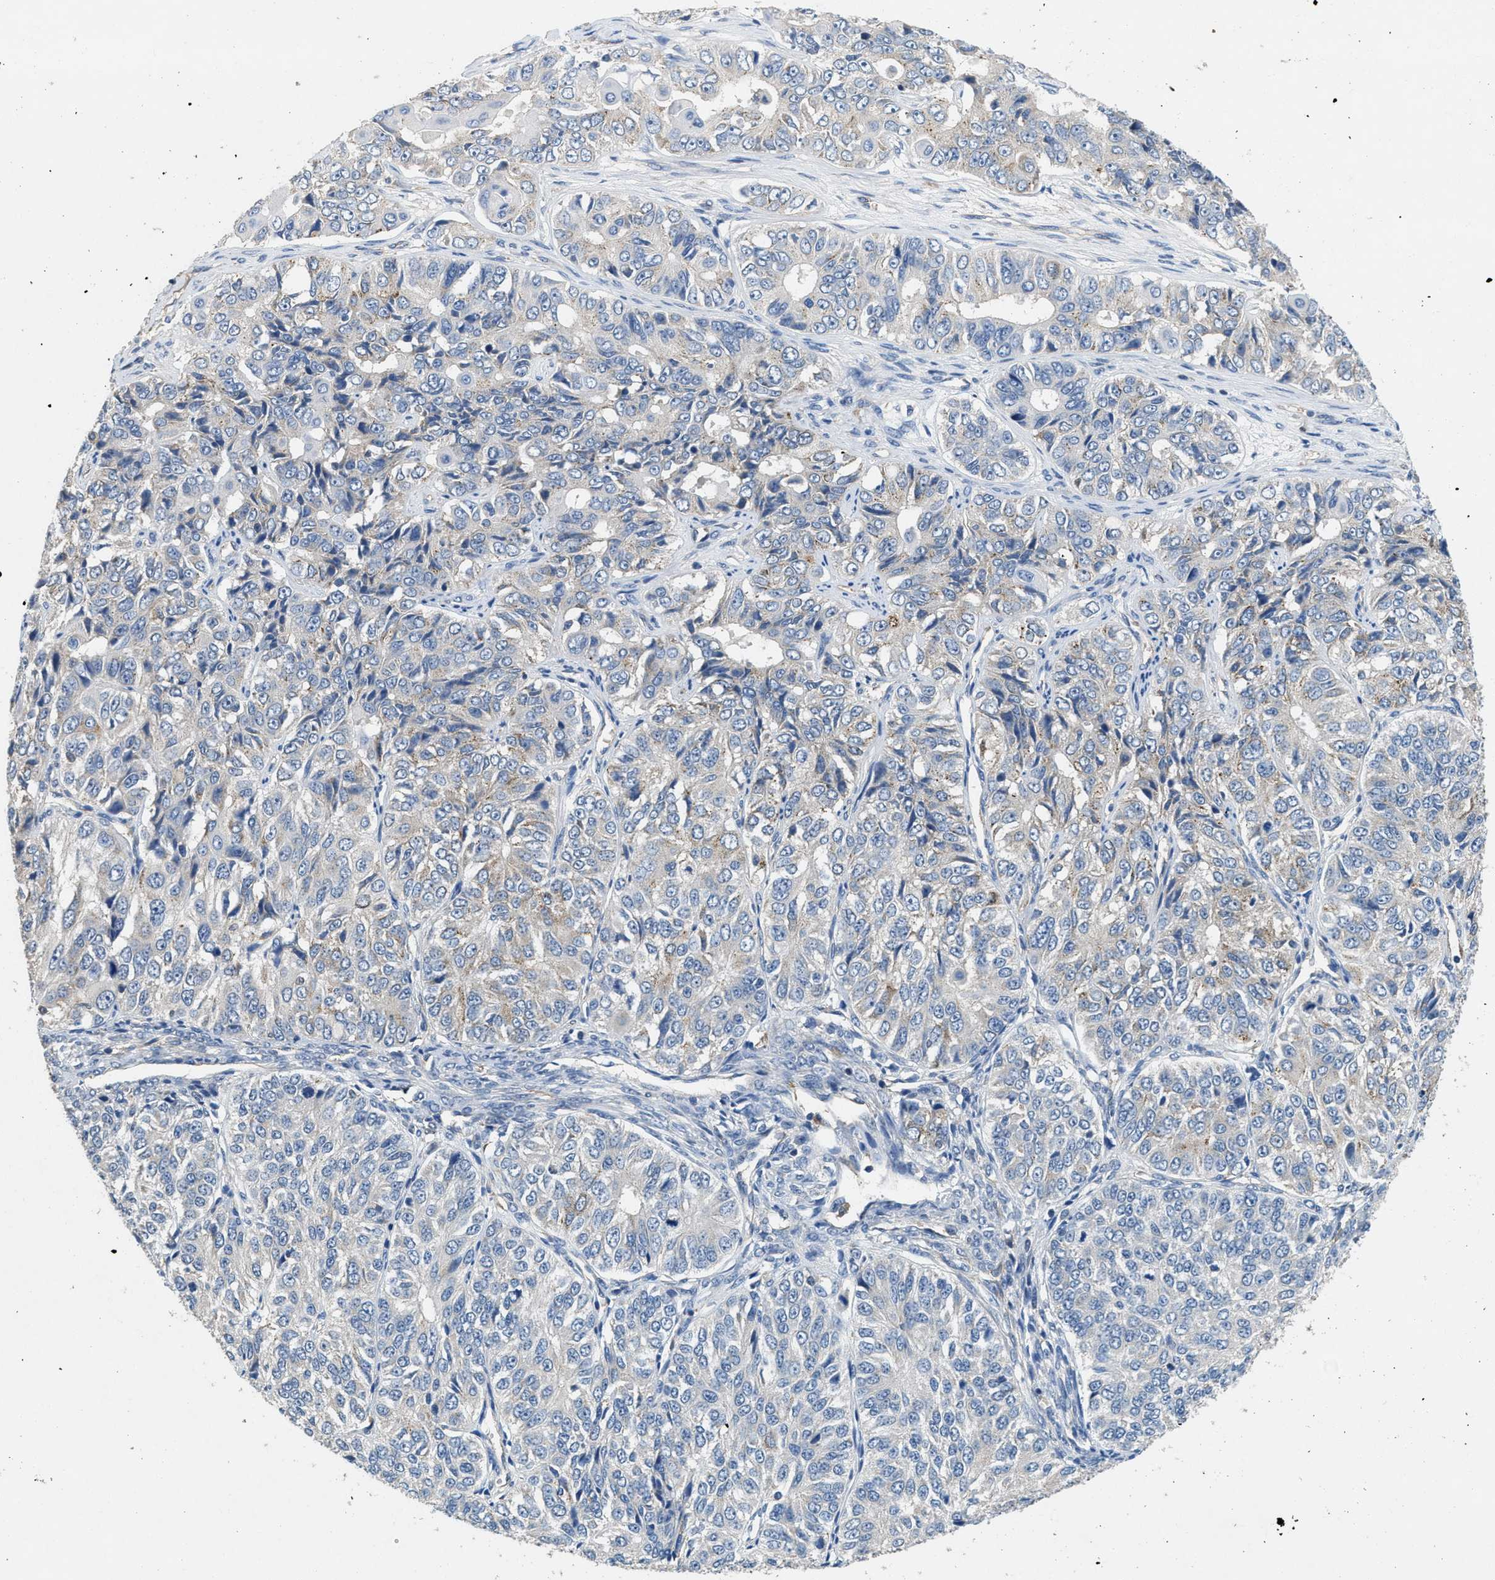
{"staining": {"intensity": "weak", "quantity": "<25%", "location": "cytoplasmic/membranous"}, "tissue": "ovarian cancer", "cell_type": "Tumor cells", "image_type": "cancer", "snomed": [{"axis": "morphology", "description": "Carcinoma, endometroid"}, {"axis": "topography", "description": "Ovary"}], "caption": "The image demonstrates no staining of tumor cells in endometroid carcinoma (ovarian).", "gene": "DGKE", "patient": {"sex": "female", "age": 51}}